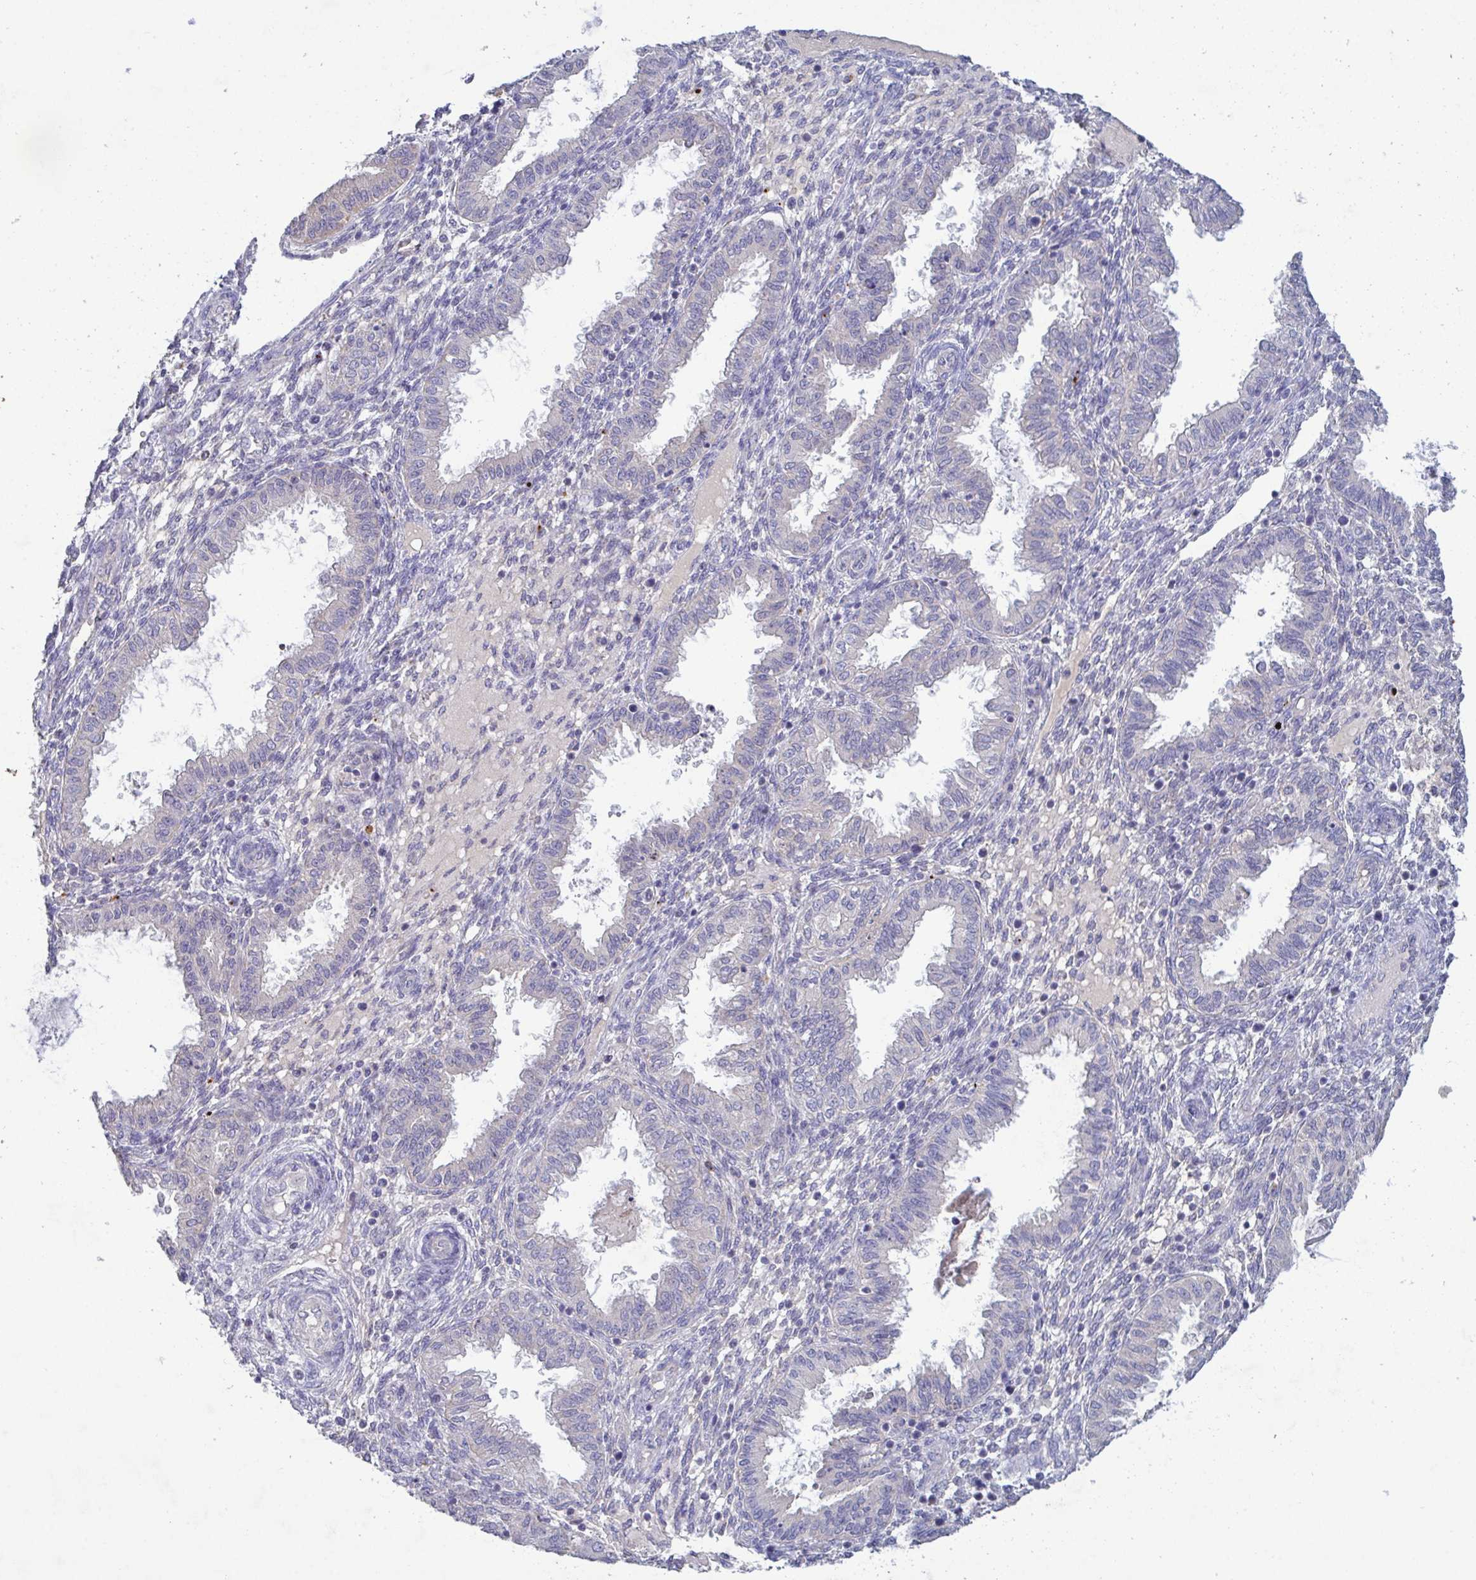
{"staining": {"intensity": "negative", "quantity": "none", "location": "none"}, "tissue": "endometrium", "cell_type": "Cells in endometrial stroma", "image_type": "normal", "snomed": [{"axis": "morphology", "description": "Normal tissue, NOS"}, {"axis": "topography", "description": "Endometrium"}], "caption": "IHC photomicrograph of normal endometrium: endometrium stained with DAB shows no significant protein expression in cells in endometrial stroma.", "gene": "GALNT13", "patient": {"sex": "female", "age": 33}}